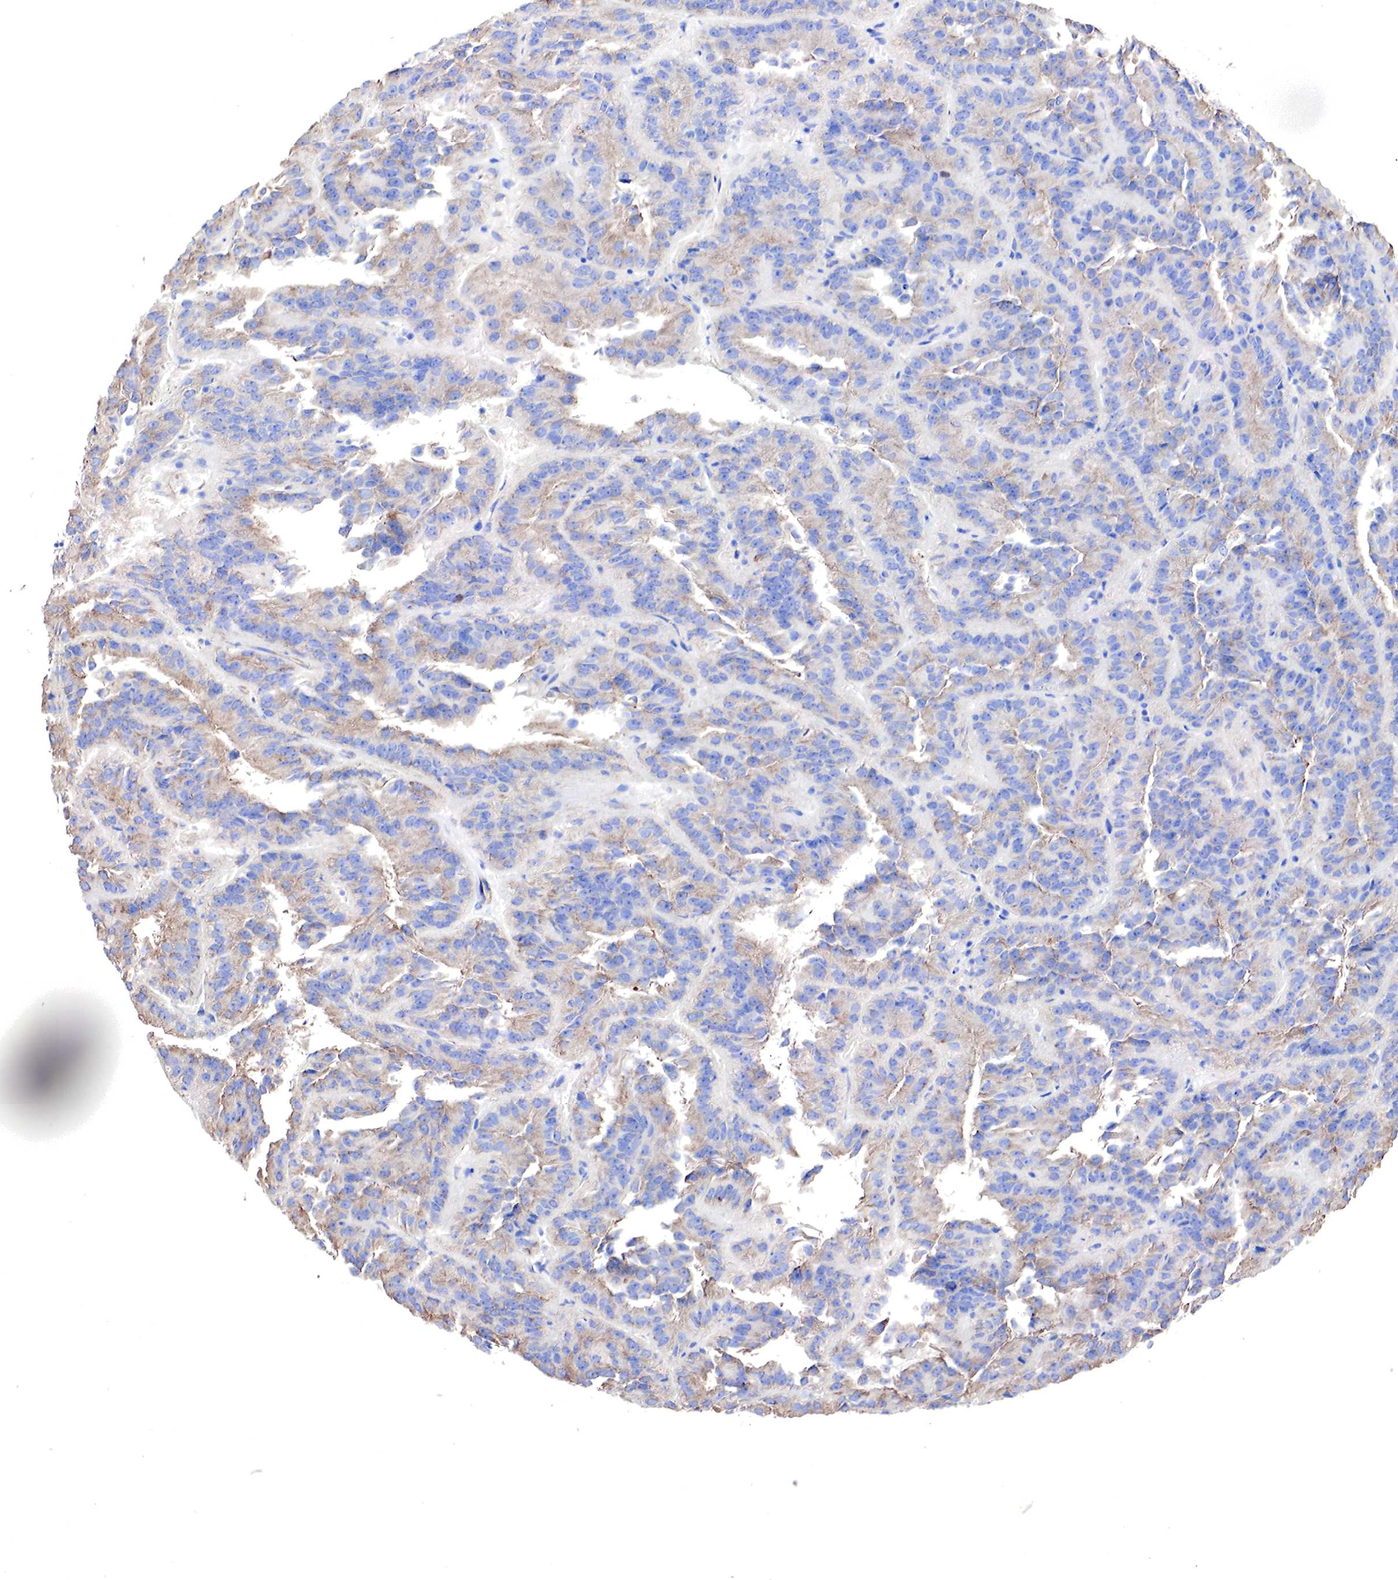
{"staining": {"intensity": "weak", "quantity": ">75%", "location": "cytoplasmic/membranous"}, "tissue": "renal cancer", "cell_type": "Tumor cells", "image_type": "cancer", "snomed": [{"axis": "morphology", "description": "Adenocarcinoma, NOS"}, {"axis": "topography", "description": "Kidney"}], "caption": "Protein staining reveals weak cytoplasmic/membranous positivity in about >75% of tumor cells in renal adenocarcinoma.", "gene": "RDX", "patient": {"sex": "male", "age": 46}}